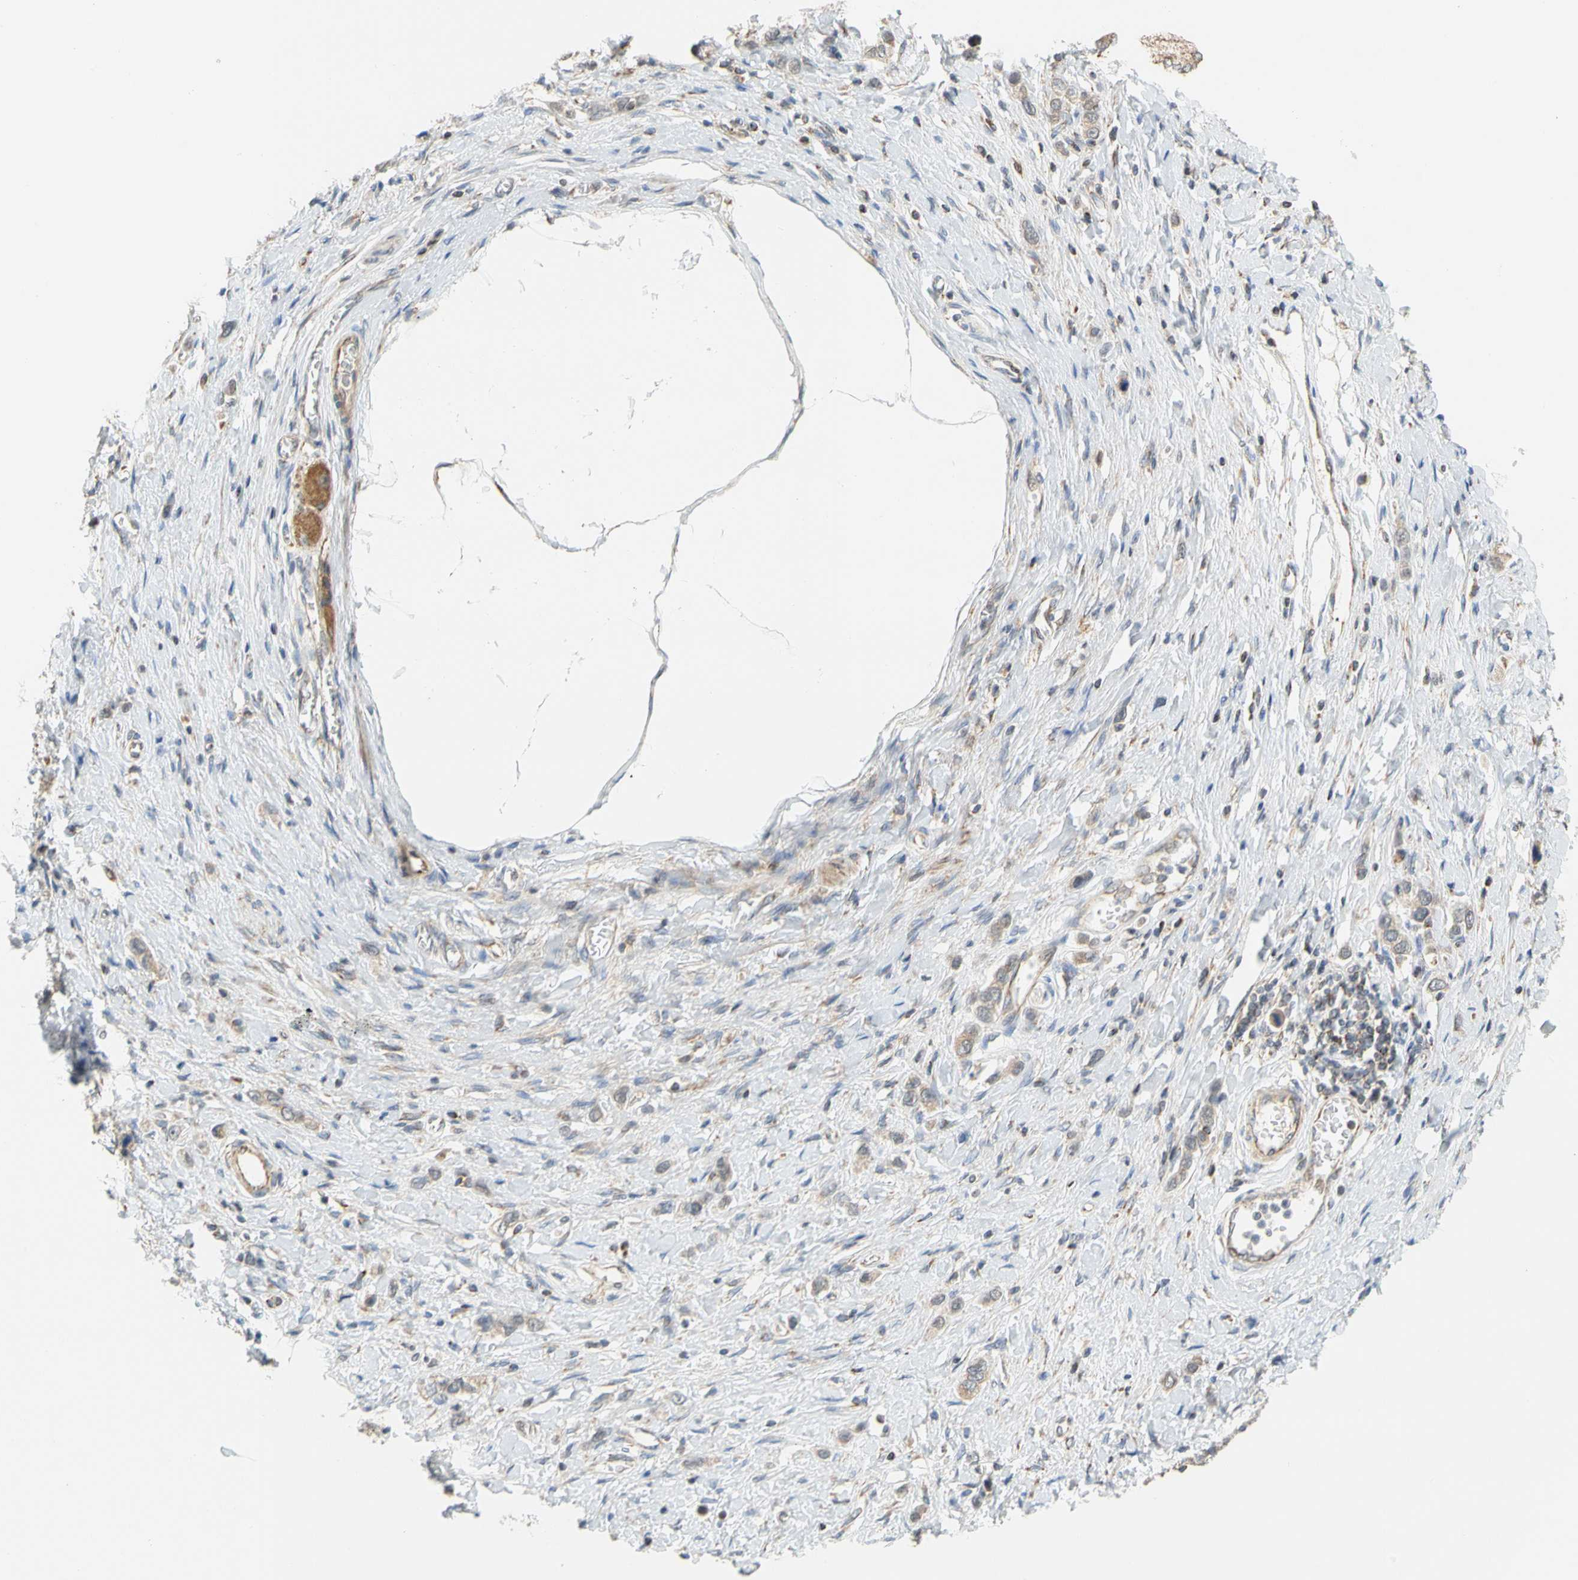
{"staining": {"intensity": "weak", "quantity": "25%-75%", "location": "cytoplasmic/membranous"}, "tissue": "stomach cancer", "cell_type": "Tumor cells", "image_type": "cancer", "snomed": [{"axis": "morphology", "description": "Normal tissue, NOS"}, {"axis": "morphology", "description": "Adenocarcinoma, NOS"}, {"axis": "topography", "description": "Stomach, upper"}, {"axis": "topography", "description": "Stomach"}], "caption": "Immunohistochemical staining of human stomach adenocarcinoma reveals weak cytoplasmic/membranous protein expression in approximately 25%-75% of tumor cells. Ihc stains the protein in brown and the nuclei are stained blue.", "gene": "SFXN3", "patient": {"sex": "female", "age": 65}}